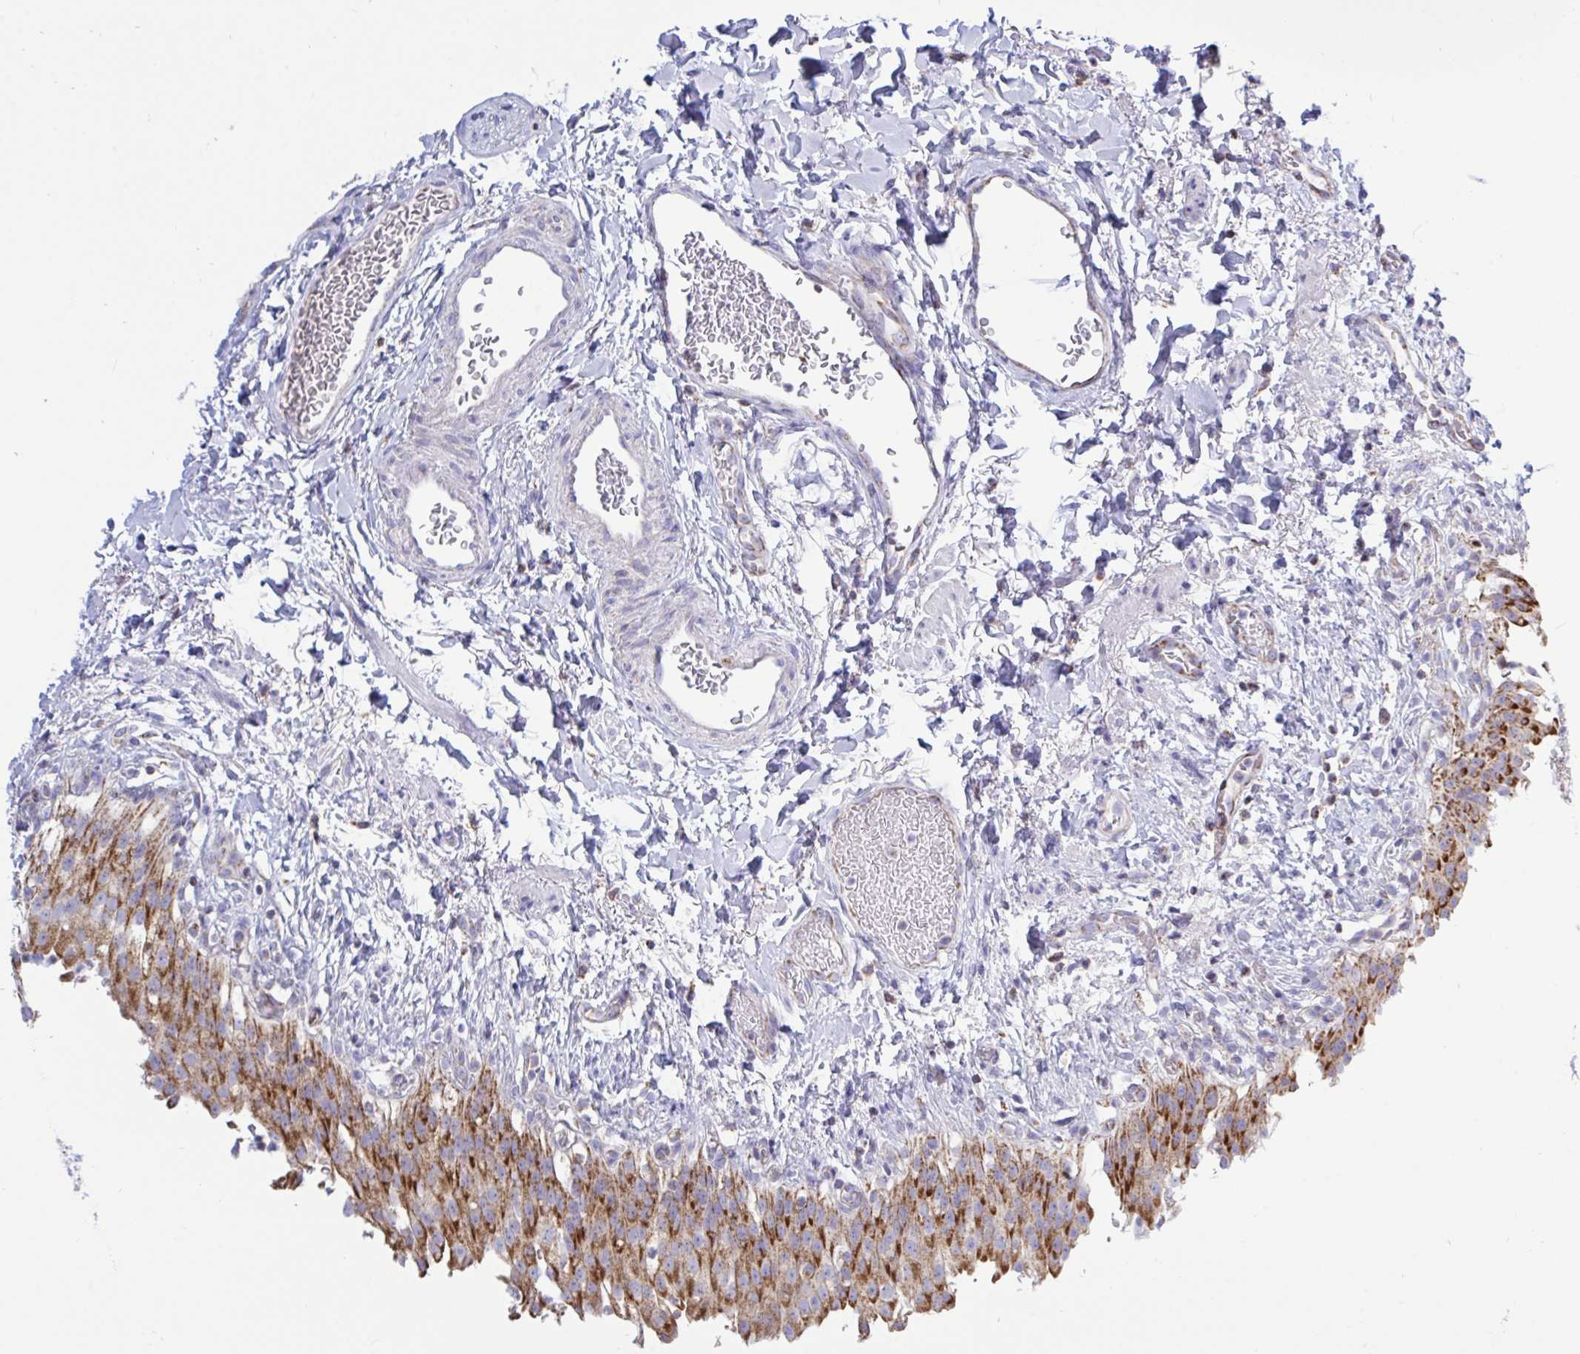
{"staining": {"intensity": "moderate", "quantity": ">75%", "location": "cytoplasmic/membranous"}, "tissue": "urinary bladder", "cell_type": "Urothelial cells", "image_type": "normal", "snomed": [{"axis": "morphology", "description": "Normal tissue, NOS"}, {"axis": "topography", "description": "Urinary bladder"}, {"axis": "topography", "description": "Peripheral nerve tissue"}], "caption": "IHC (DAB) staining of normal human urinary bladder exhibits moderate cytoplasmic/membranous protein expression in approximately >75% of urothelial cells.", "gene": "HSPE1", "patient": {"sex": "female", "age": 60}}